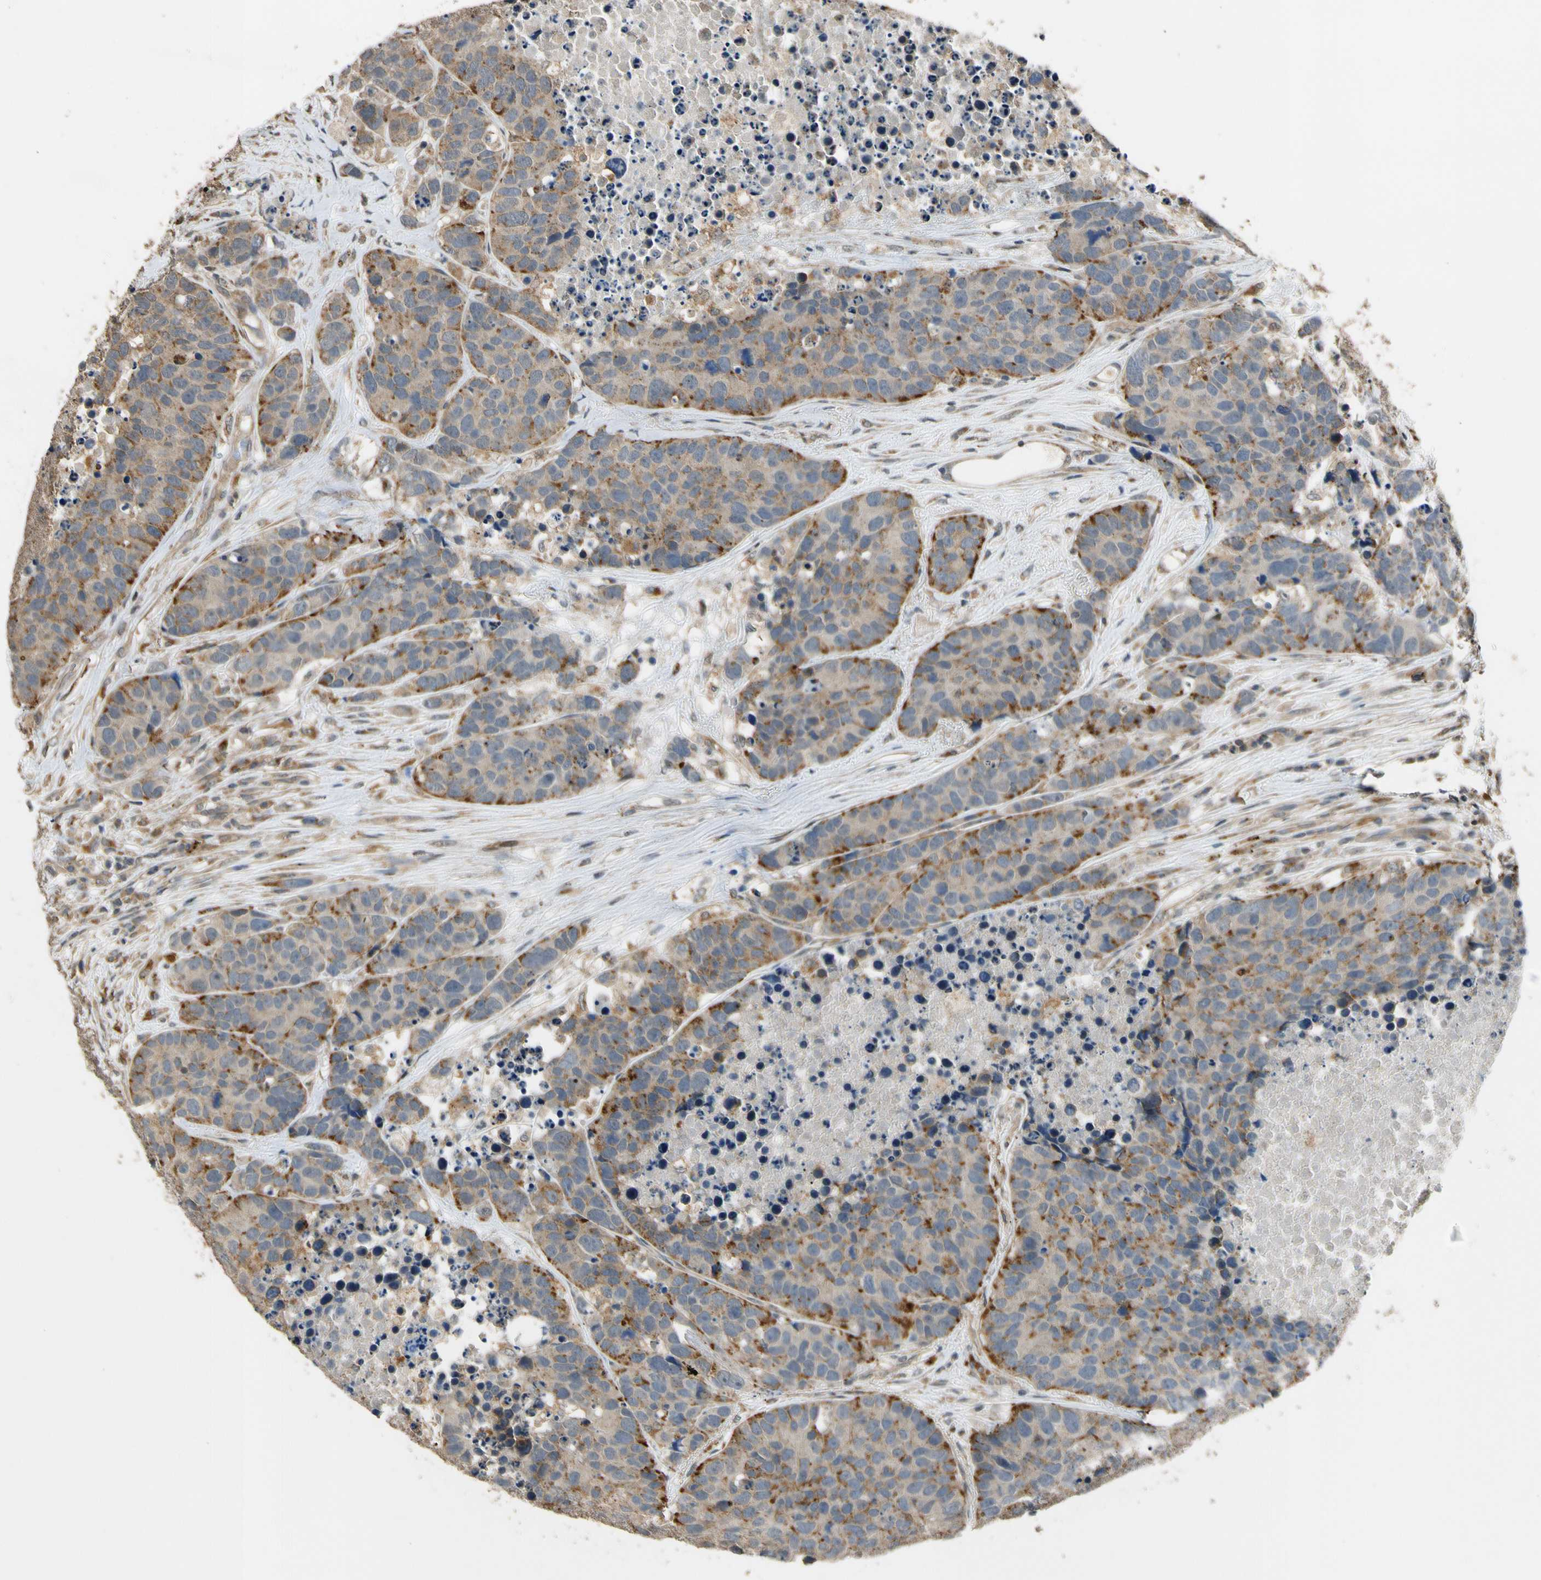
{"staining": {"intensity": "moderate", "quantity": "25%-75%", "location": "cytoplasmic/membranous"}, "tissue": "carcinoid", "cell_type": "Tumor cells", "image_type": "cancer", "snomed": [{"axis": "morphology", "description": "Carcinoid, malignant, NOS"}, {"axis": "topography", "description": "Lung"}], "caption": "Protein expression by immunohistochemistry (IHC) exhibits moderate cytoplasmic/membranous staining in approximately 25%-75% of tumor cells in malignant carcinoid.", "gene": "LAMTOR1", "patient": {"sex": "male", "age": 60}}